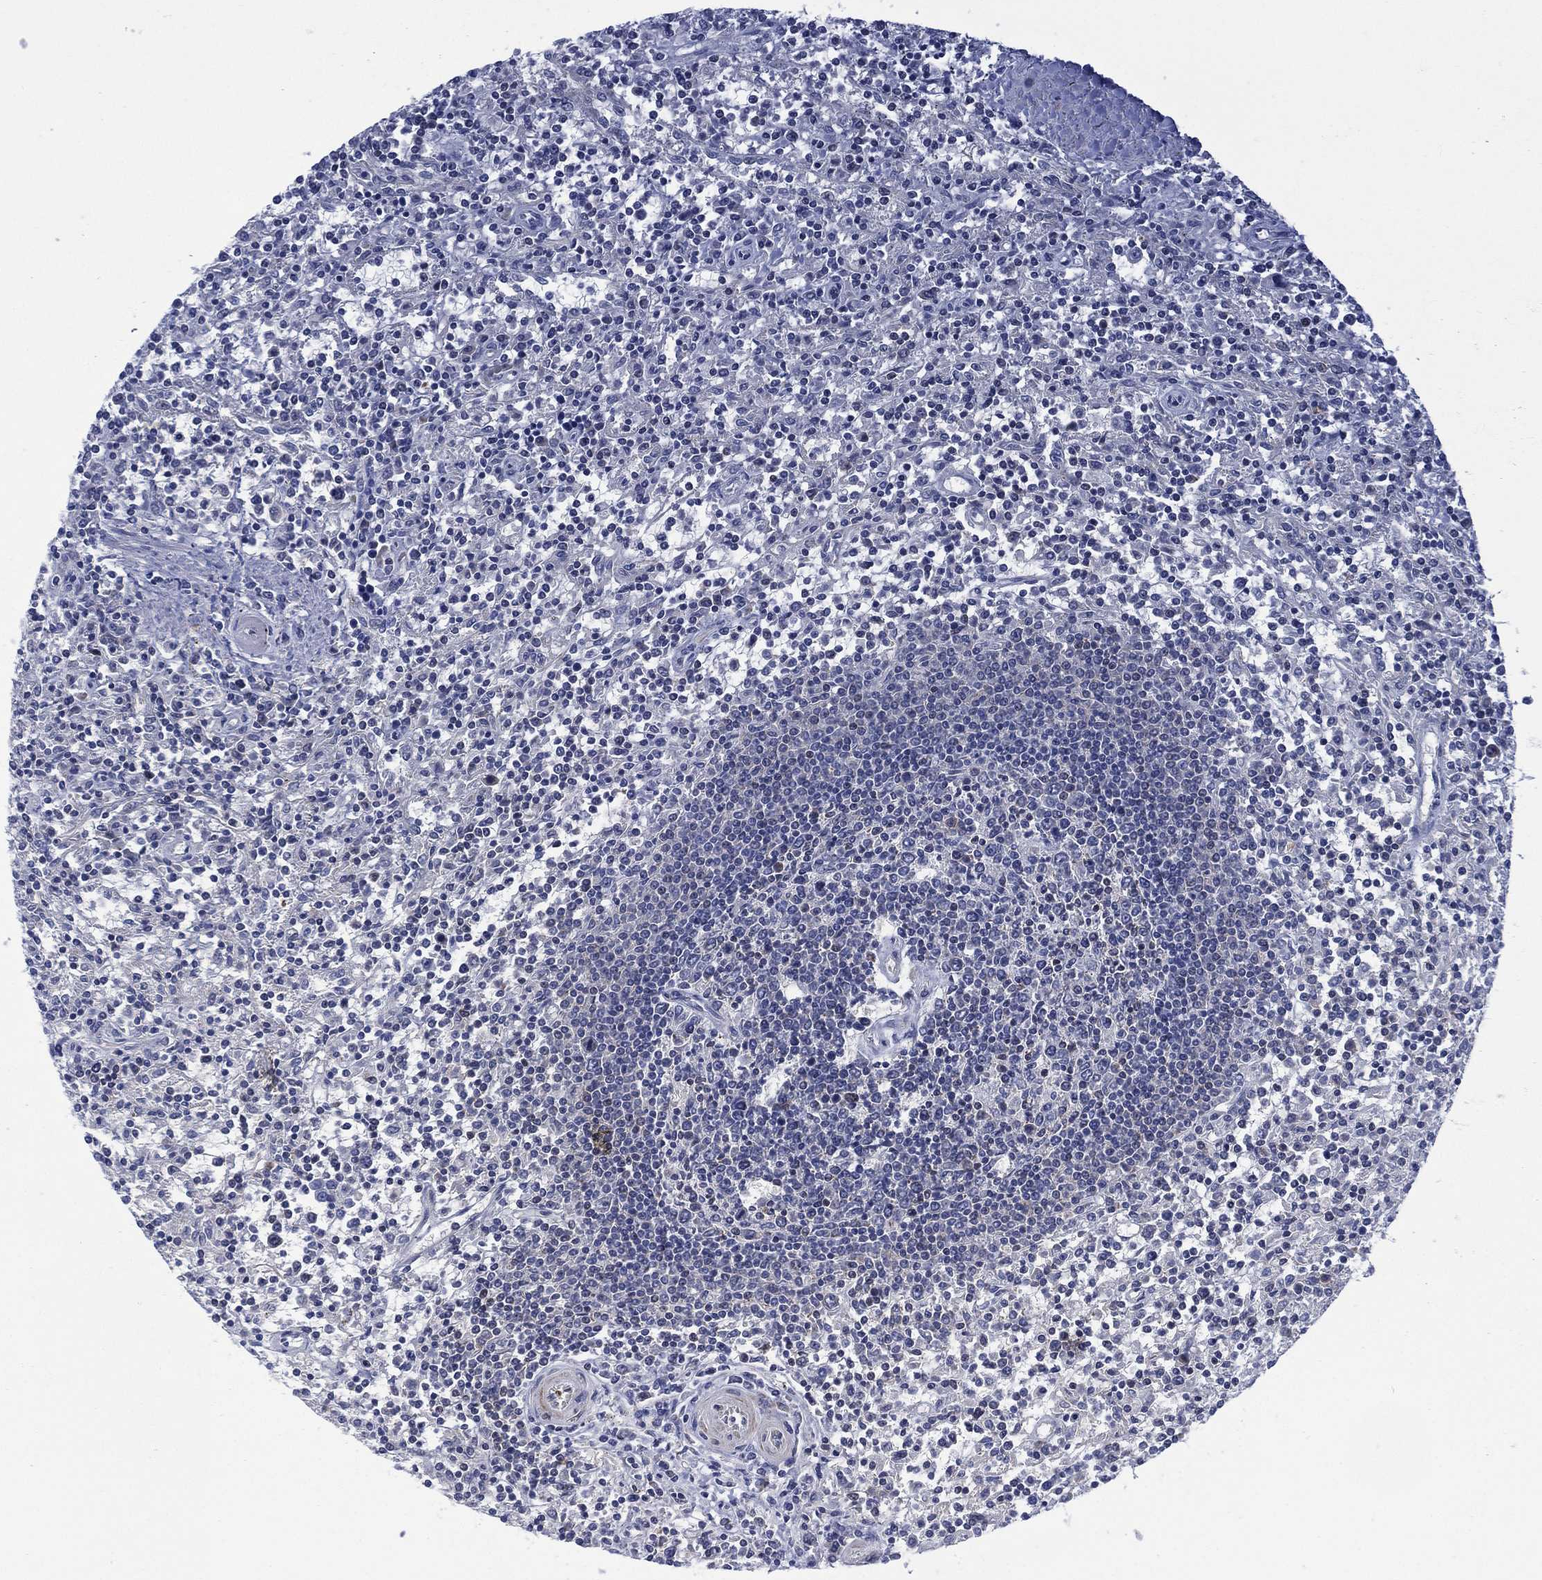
{"staining": {"intensity": "negative", "quantity": "none", "location": "none"}, "tissue": "lymphoma", "cell_type": "Tumor cells", "image_type": "cancer", "snomed": [{"axis": "morphology", "description": "Malignant lymphoma, non-Hodgkin's type, Low grade"}, {"axis": "topography", "description": "Spleen"}], "caption": "A high-resolution histopathology image shows IHC staining of lymphoma, which displays no significant expression in tumor cells. Brightfield microscopy of immunohistochemistry (IHC) stained with DAB (3,3'-diaminobenzidine) (brown) and hematoxylin (blue), captured at high magnification.", "gene": "SLC4A4", "patient": {"sex": "male", "age": 62}}